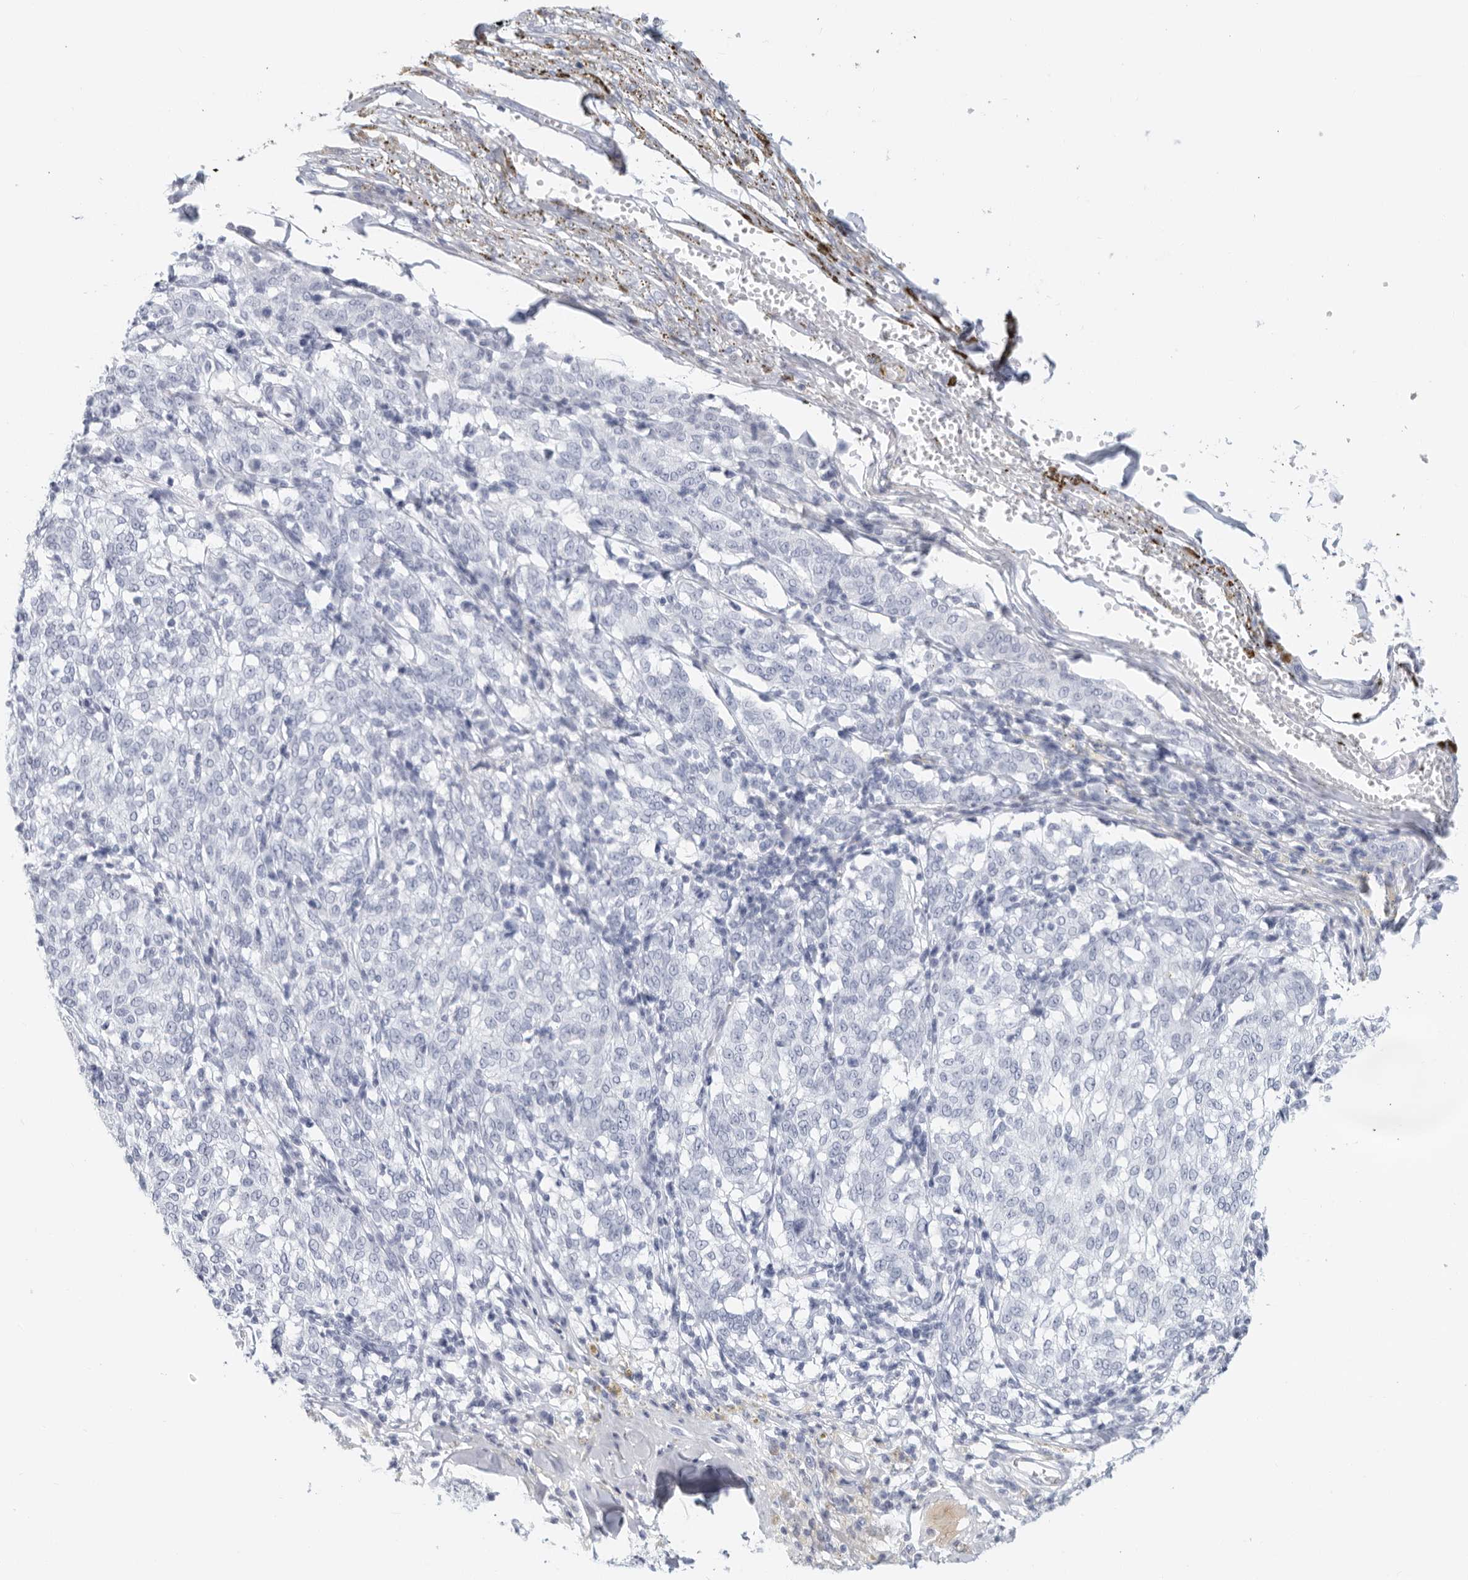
{"staining": {"intensity": "negative", "quantity": "none", "location": "none"}, "tissue": "melanoma", "cell_type": "Tumor cells", "image_type": "cancer", "snomed": [{"axis": "morphology", "description": "Malignant melanoma, NOS"}, {"axis": "topography", "description": "Skin"}], "caption": "A micrograph of human malignant melanoma is negative for staining in tumor cells.", "gene": "FGG", "patient": {"sex": "female", "age": 72}}